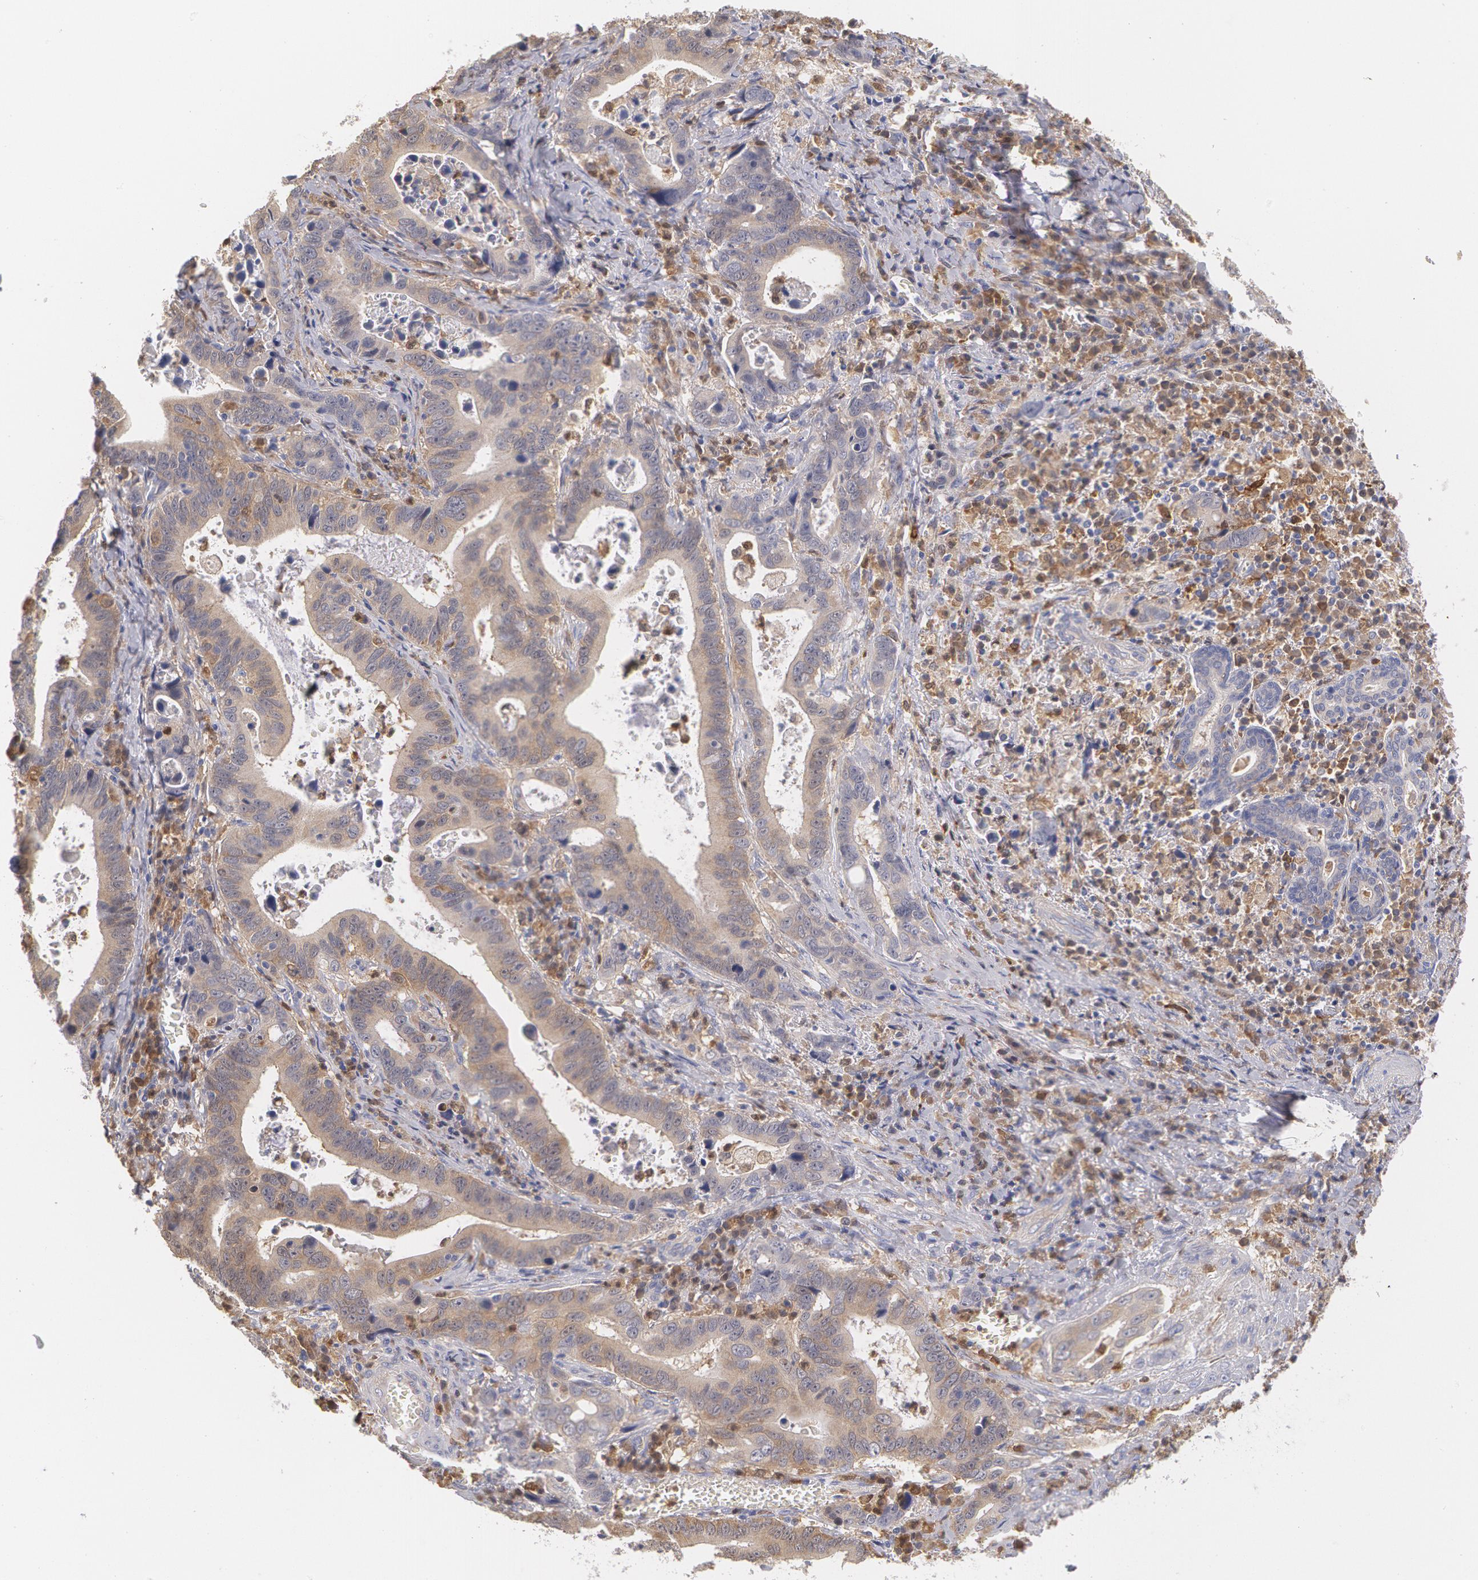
{"staining": {"intensity": "weak", "quantity": ">75%", "location": "cytoplasmic/membranous"}, "tissue": "stomach cancer", "cell_type": "Tumor cells", "image_type": "cancer", "snomed": [{"axis": "morphology", "description": "Adenocarcinoma, NOS"}, {"axis": "topography", "description": "Stomach, upper"}], "caption": "The histopathology image exhibits staining of stomach adenocarcinoma, revealing weak cytoplasmic/membranous protein expression (brown color) within tumor cells. (DAB = brown stain, brightfield microscopy at high magnification).", "gene": "SYK", "patient": {"sex": "male", "age": 63}}